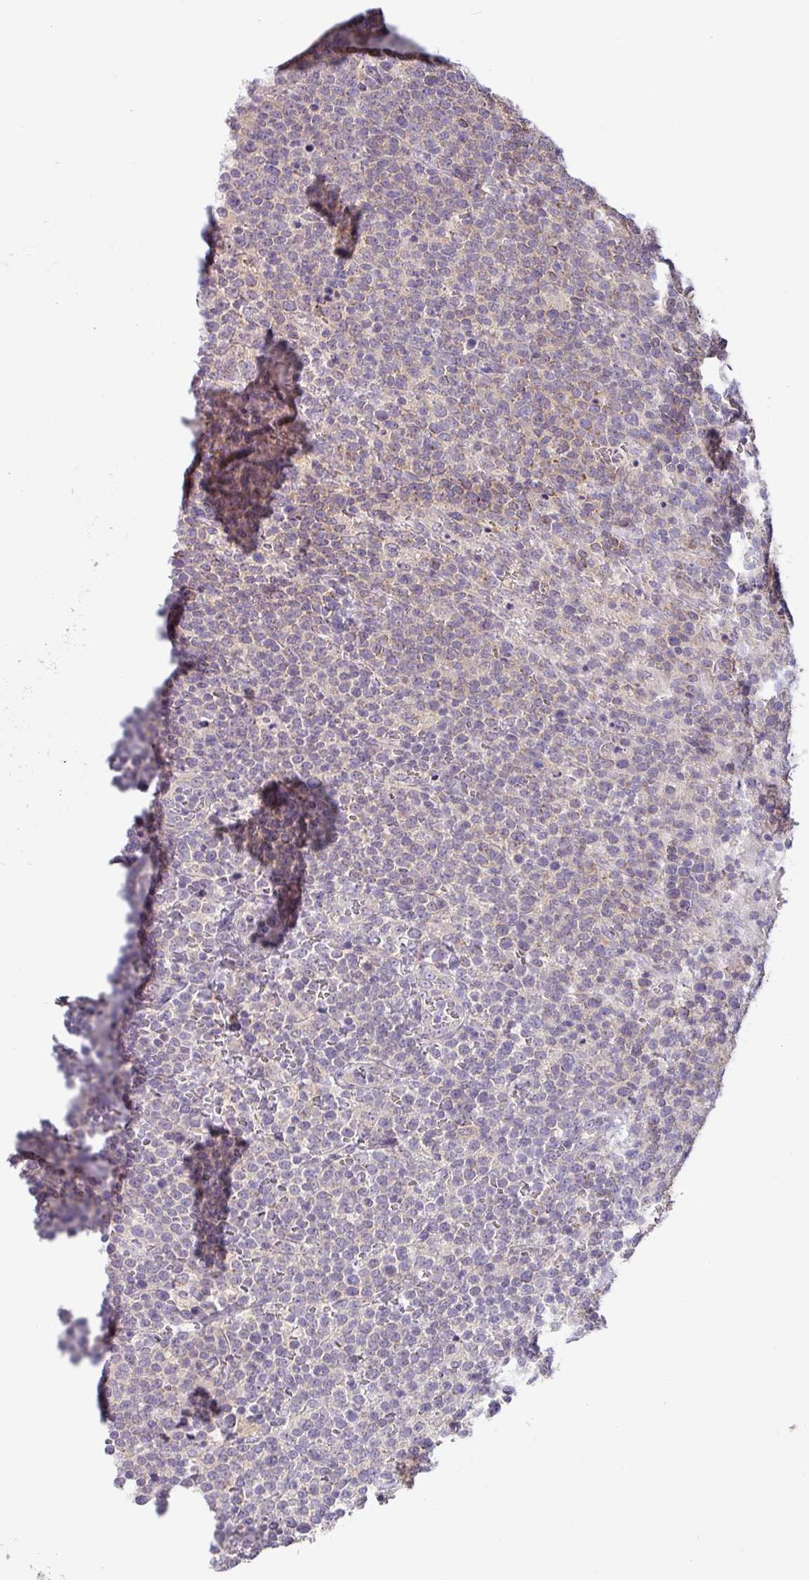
{"staining": {"intensity": "negative", "quantity": "none", "location": "none"}, "tissue": "lymphoma", "cell_type": "Tumor cells", "image_type": "cancer", "snomed": [{"axis": "morphology", "description": "Malignant lymphoma, non-Hodgkin's type, High grade"}, {"axis": "topography", "description": "Lymph node"}], "caption": "Micrograph shows no significant protein staining in tumor cells of high-grade malignant lymphoma, non-Hodgkin's type.", "gene": "GALNT12", "patient": {"sex": "male", "age": 61}}